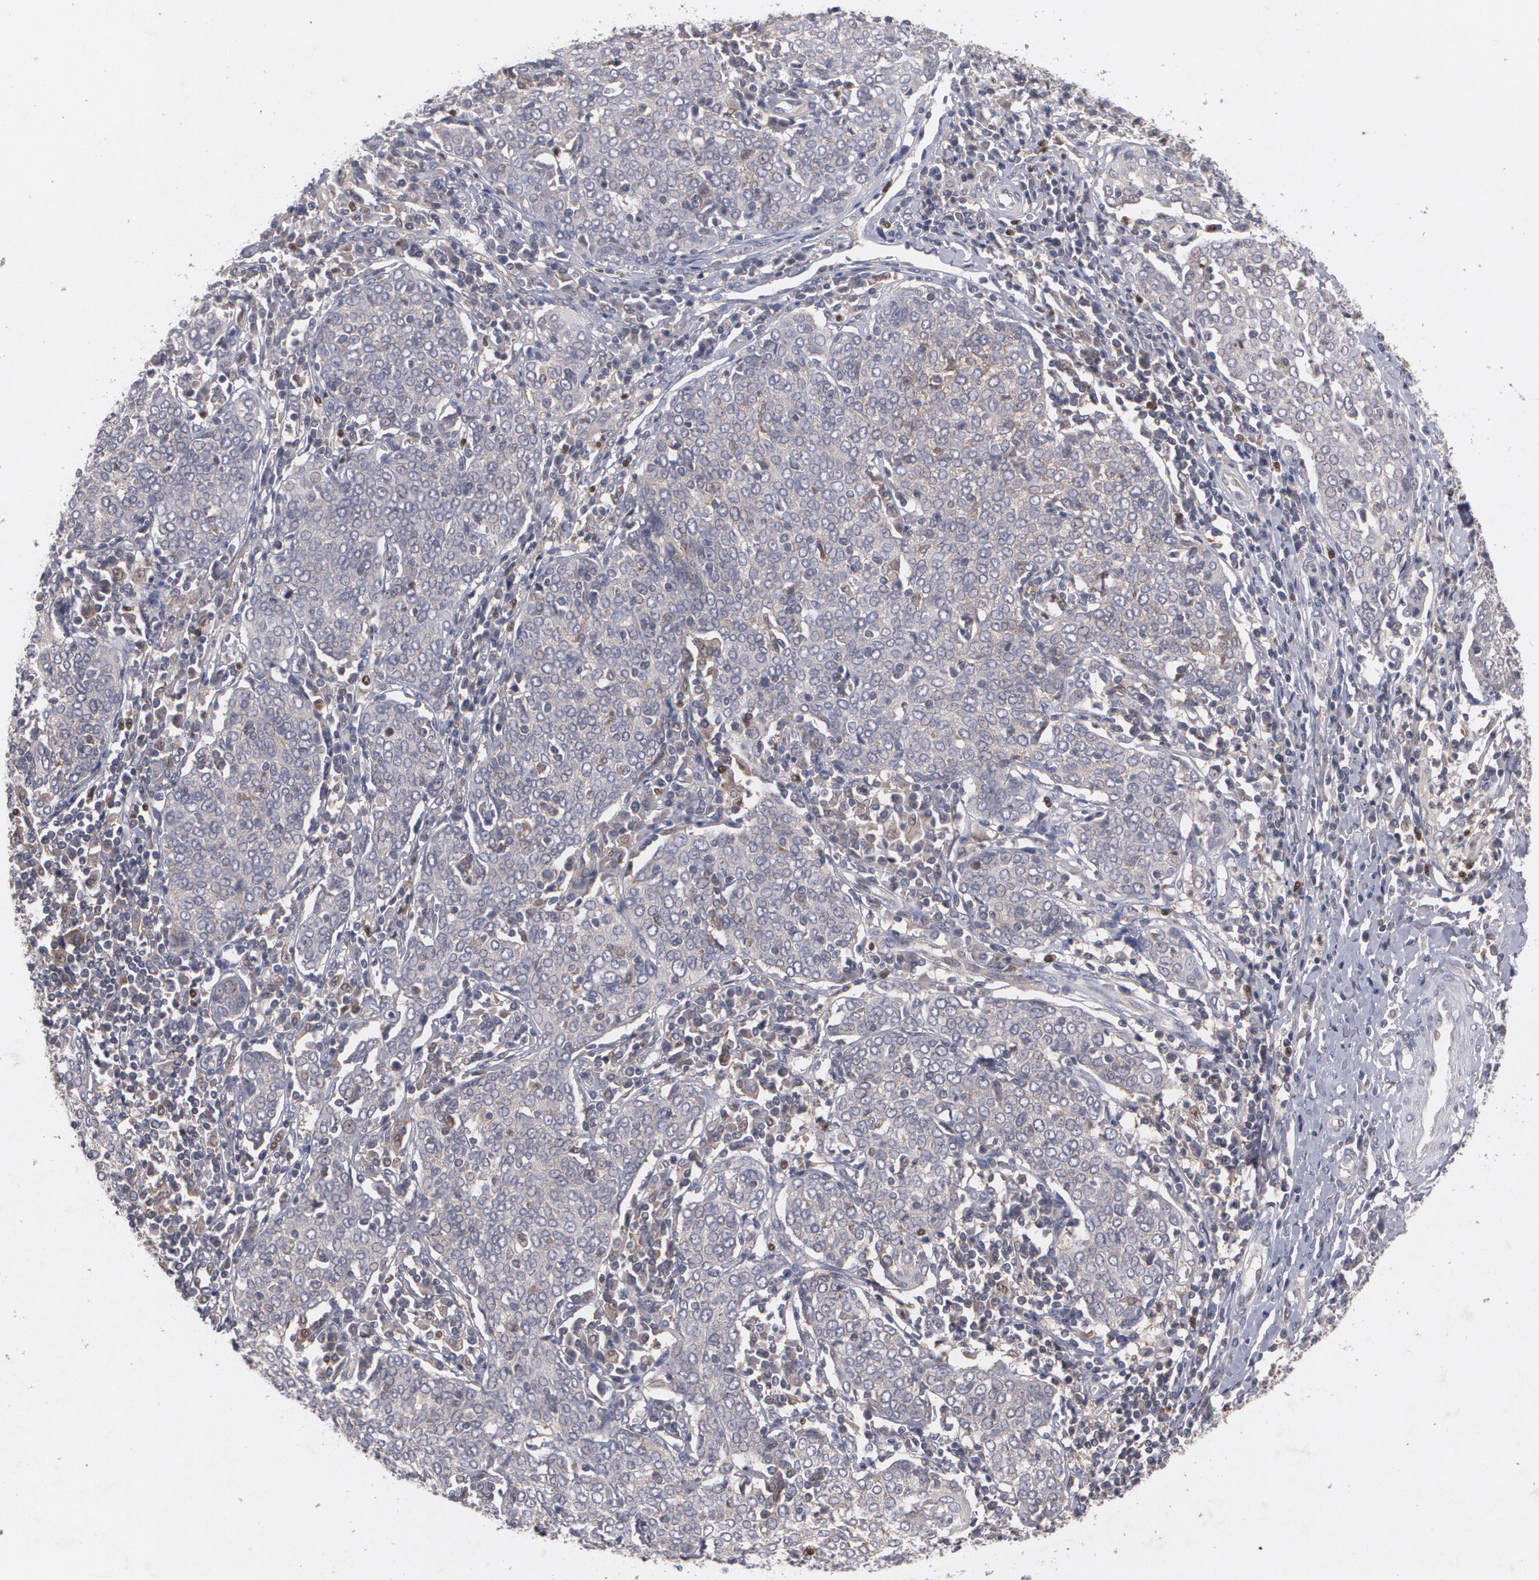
{"staining": {"intensity": "negative", "quantity": "none", "location": "none"}, "tissue": "cervical cancer", "cell_type": "Tumor cells", "image_type": "cancer", "snomed": [{"axis": "morphology", "description": "Squamous cell carcinoma, NOS"}, {"axis": "topography", "description": "Cervix"}], "caption": "DAB (3,3'-diaminobenzidine) immunohistochemical staining of human squamous cell carcinoma (cervical) demonstrates no significant expression in tumor cells. (Stains: DAB IHC with hematoxylin counter stain, Microscopy: brightfield microscopy at high magnification).", "gene": "HTT", "patient": {"sex": "female", "age": 40}}